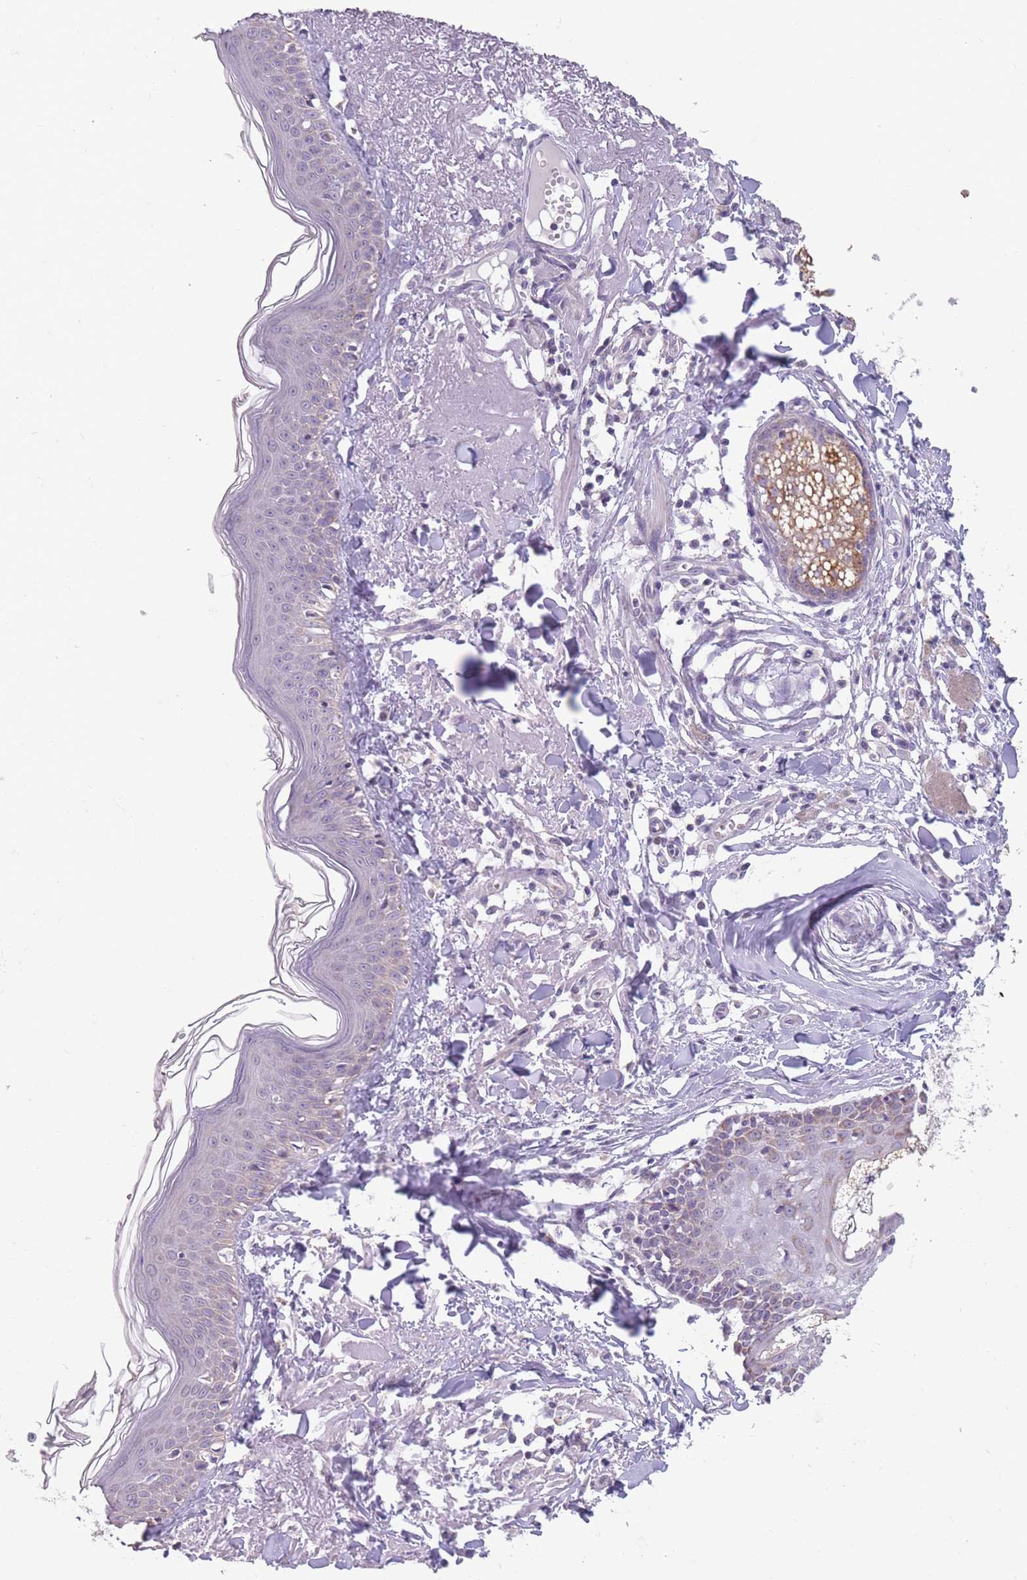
{"staining": {"intensity": "negative", "quantity": "none", "location": "none"}, "tissue": "skin", "cell_type": "Fibroblasts", "image_type": "normal", "snomed": [{"axis": "morphology", "description": "Normal tissue, NOS"}, {"axis": "morphology", "description": "Malignant melanoma, NOS"}, {"axis": "topography", "description": "Skin"}], "caption": "This is an immunohistochemistry (IHC) micrograph of normal skin. There is no positivity in fibroblasts.", "gene": "MRPS18C", "patient": {"sex": "male", "age": 80}}